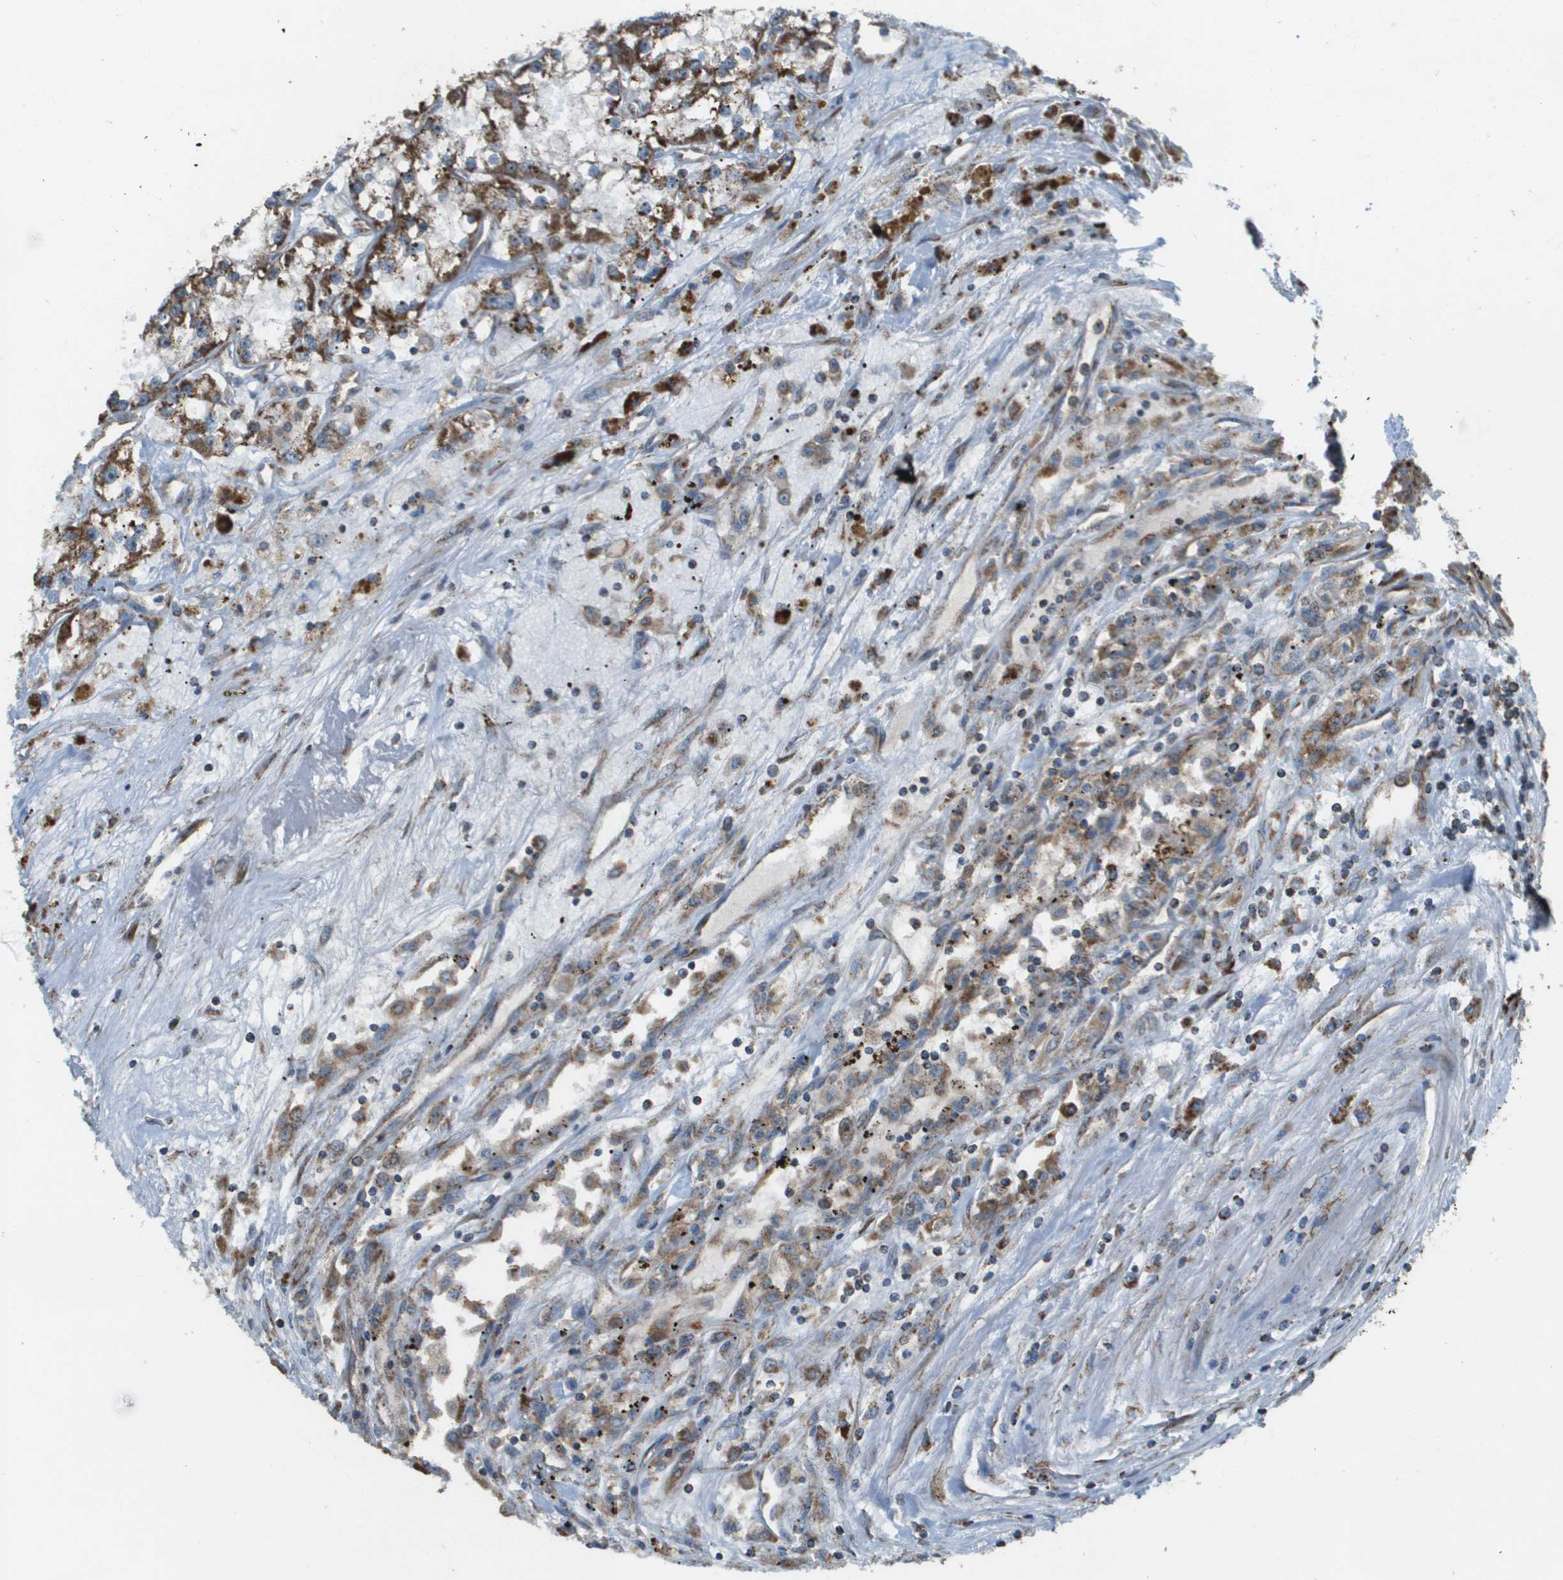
{"staining": {"intensity": "moderate", "quantity": ">75%", "location": "cytoplasmic/membranous"}, "tissue": "renal cancer", "cell_type": "Tumor cells", "image_type": "cancer", "snomed": [{"axis": "morphology", "description": "Adenocarcinoma, NOS"}, {"axis": "topography", "description": "Kidney"}], "caption": "An immunohistochemistry photomicrograph of tumor tissue is shown. Protein staining in brown highlights moderate cytoplasmic/membranous positivity in renal adenocarcinoma within tumor cells. (DAB (3,3'-diaminobenzidine) IHC, brown staining for protein, blue staining for nuclei).", "gene": "NRK", "patient": {"sex": "female", "age": 52}}